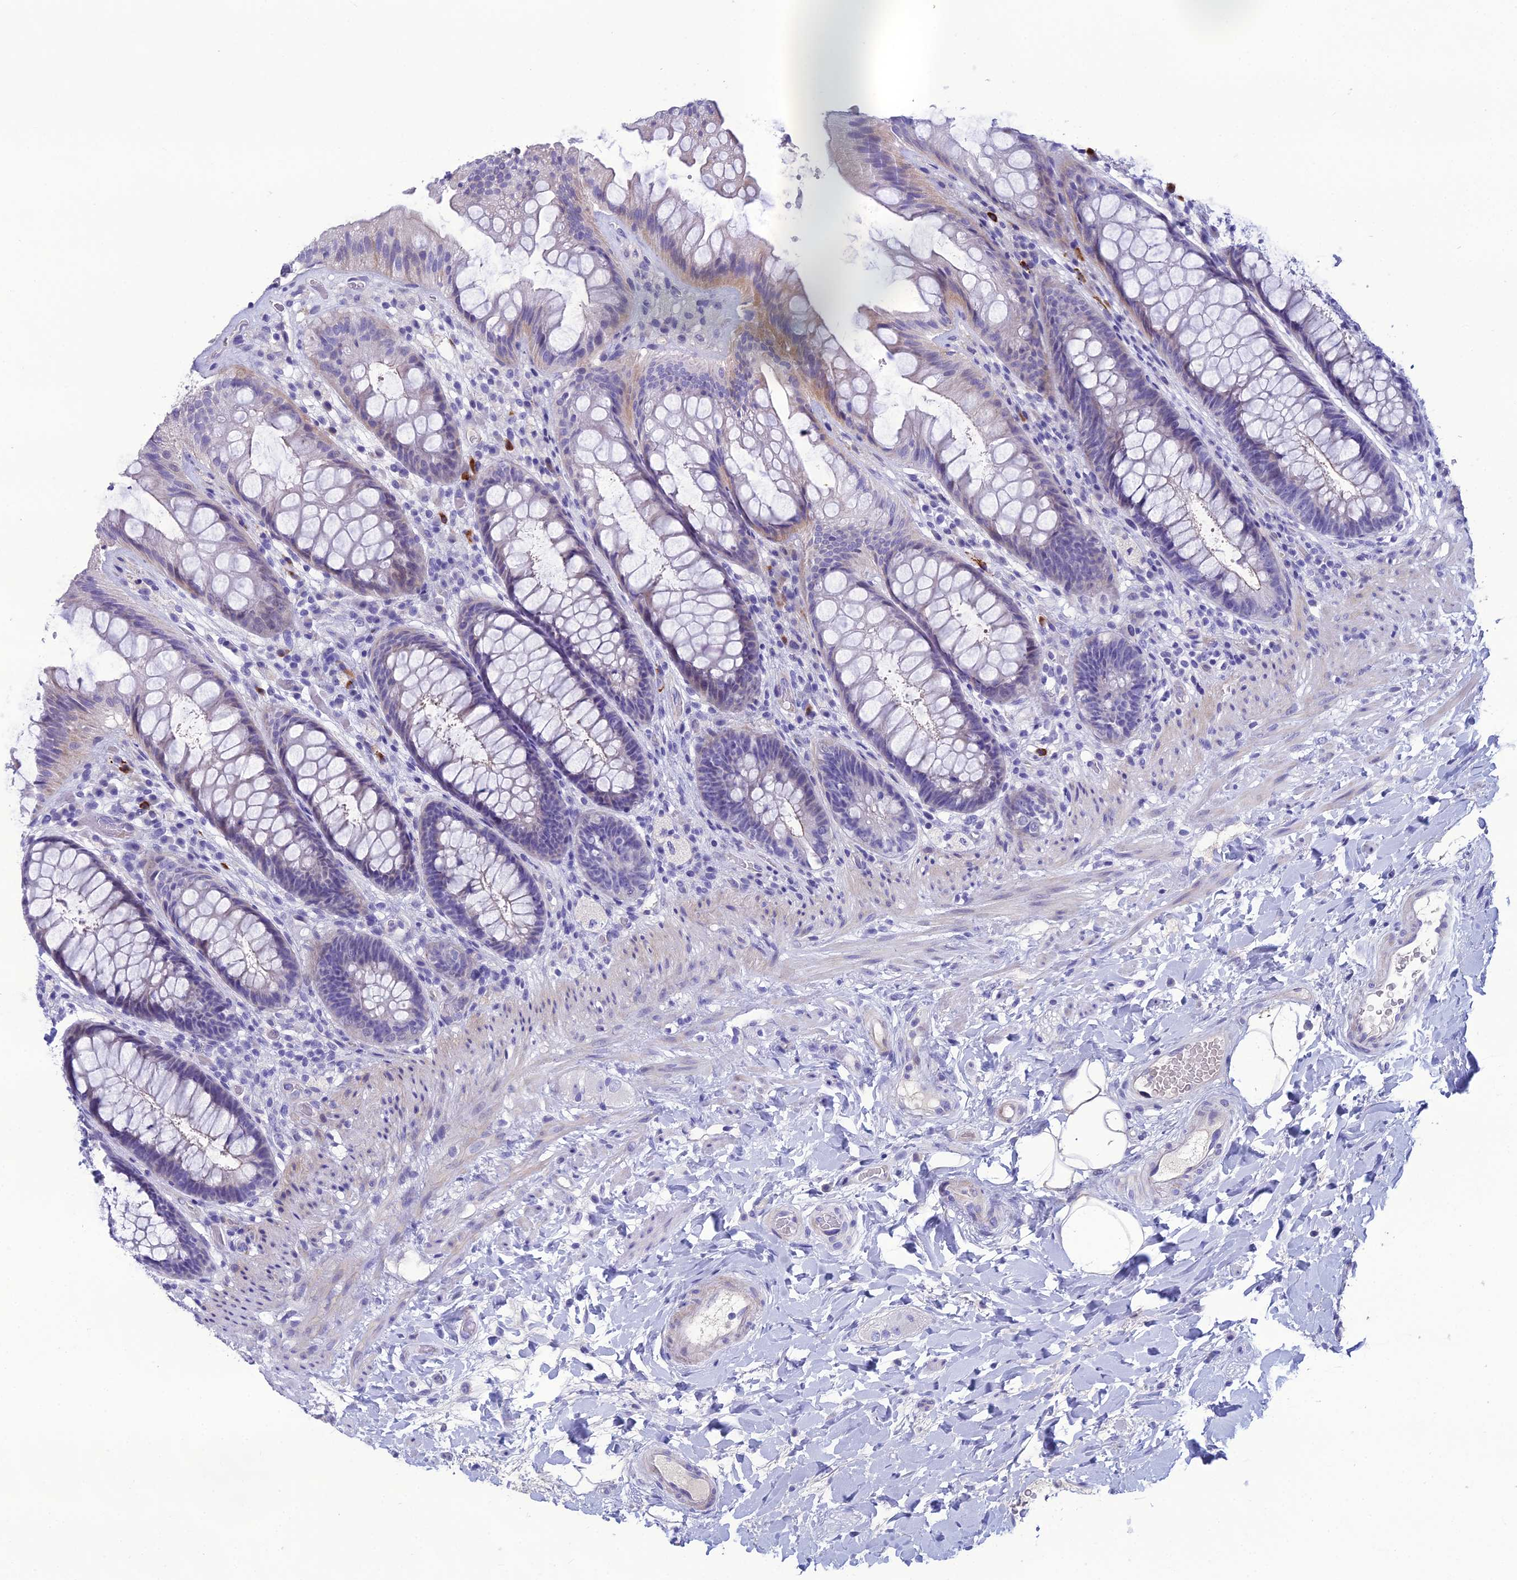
{"staining": {"intensity": "moderate", "quantity": "<25%", "location": "cytoplasmic/membranous"}, "tissue": "rectum", "cell_type": "Glandular cells", "image_type": "normal", "snomed": [{"axis": "morphology", "description": "Normal tissue, NOS"}, {"axis": "topography", "description": "Rectum"}], "caption": "Approximately <25% of glandular cells in unremarkable human rectum demonstrate moderate cytoplasmic/membranous protein staining as visualized by brown immunohistochemical staining.", "gene": "OR56B1", "patient": {"sex": "female", "age": 46}}